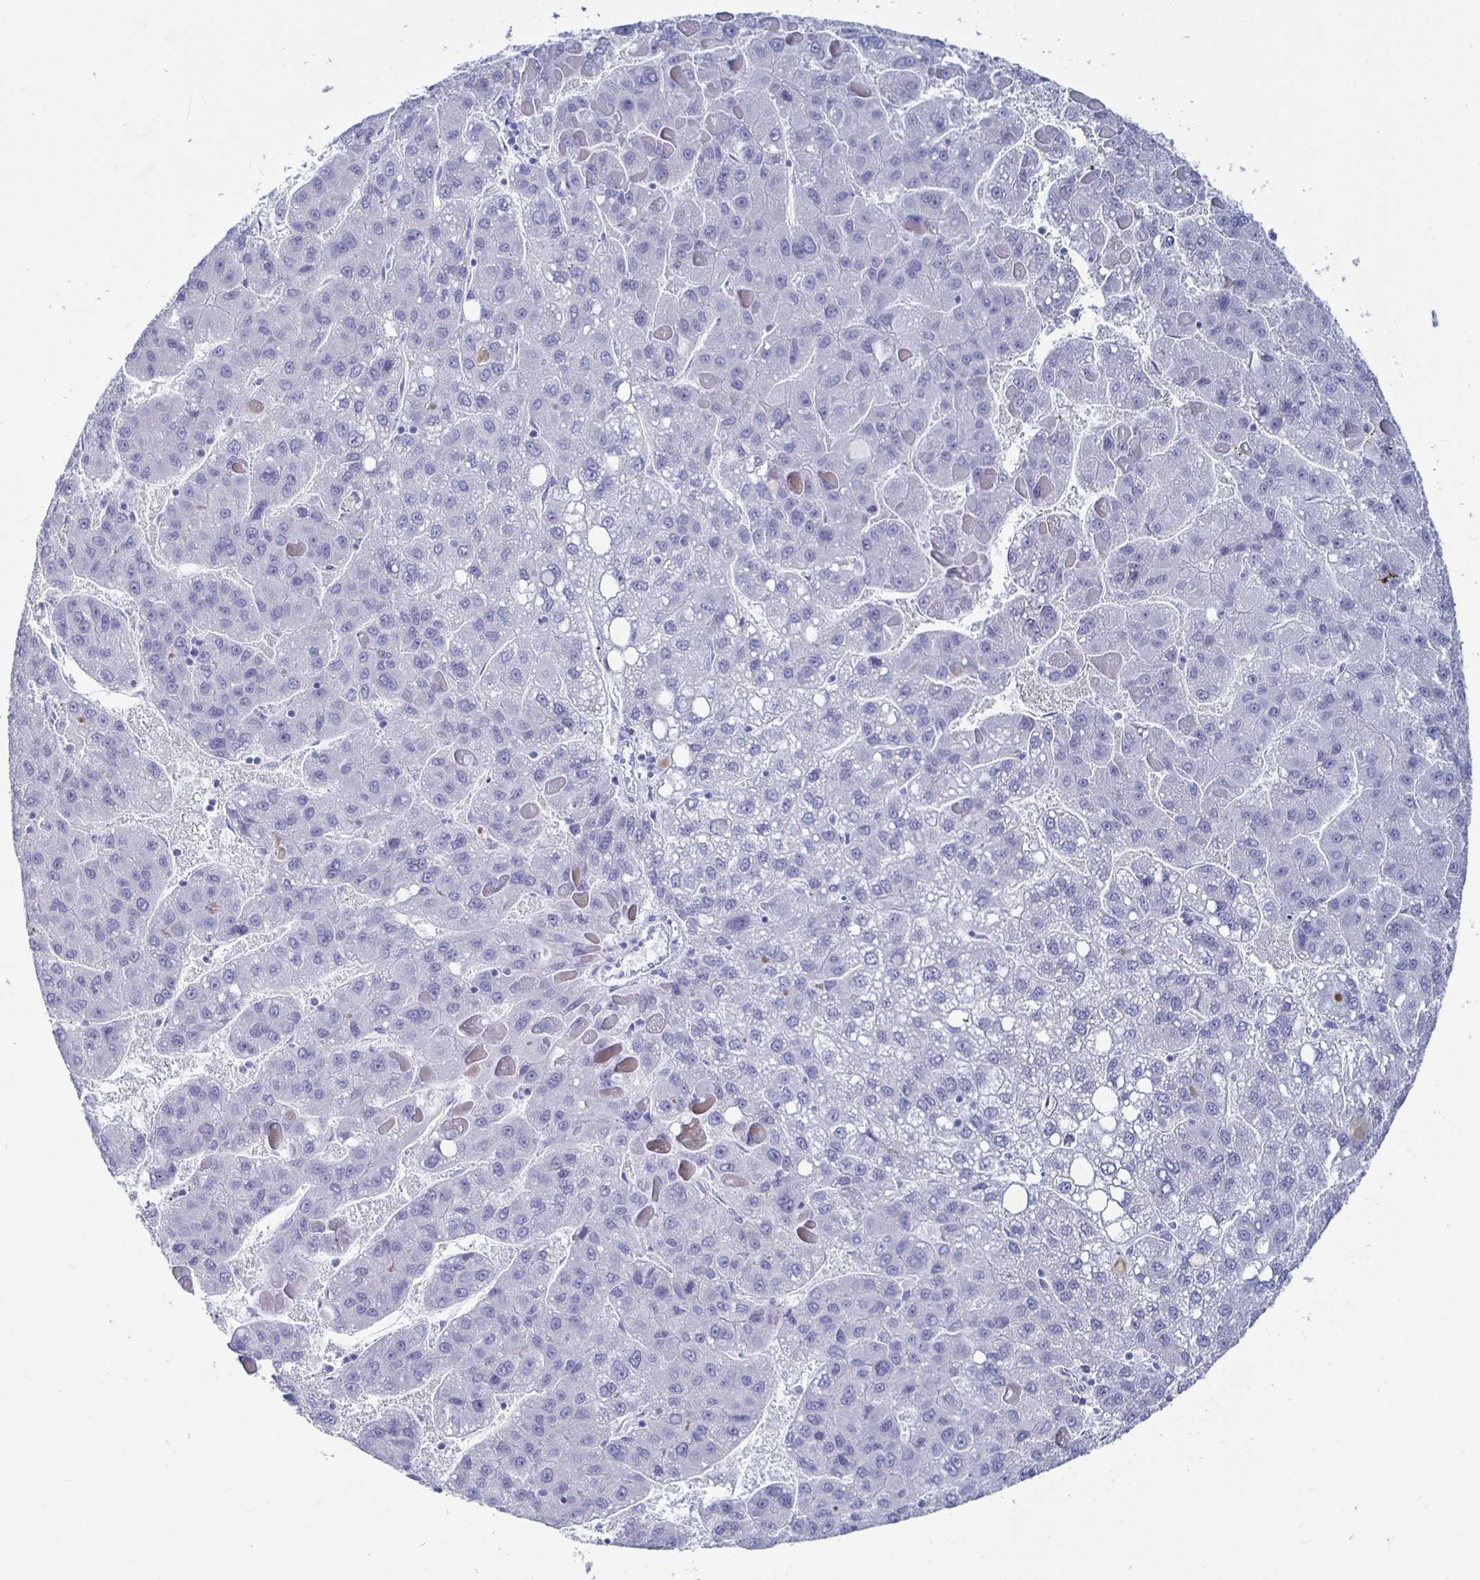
{"staining": {"intensity": "negative", "quantity": "none", "location": "none"}, "tissue": "liver cancer", "cell_type": "Tumor cells", "image_type": "cancer", "snomed": [{"axis": "morphology", "description": "Carcinoma, Hepatocellular, NOS"}, {"axis": "topography", "description": "Liver"}], "caption": "Immunohistochemical staining of liver cancer (hepatocellular carcinoma) shows no significant staining in tumor cells.", "gene": "CA9", "patient": {"sex": "female", "age": 82}}